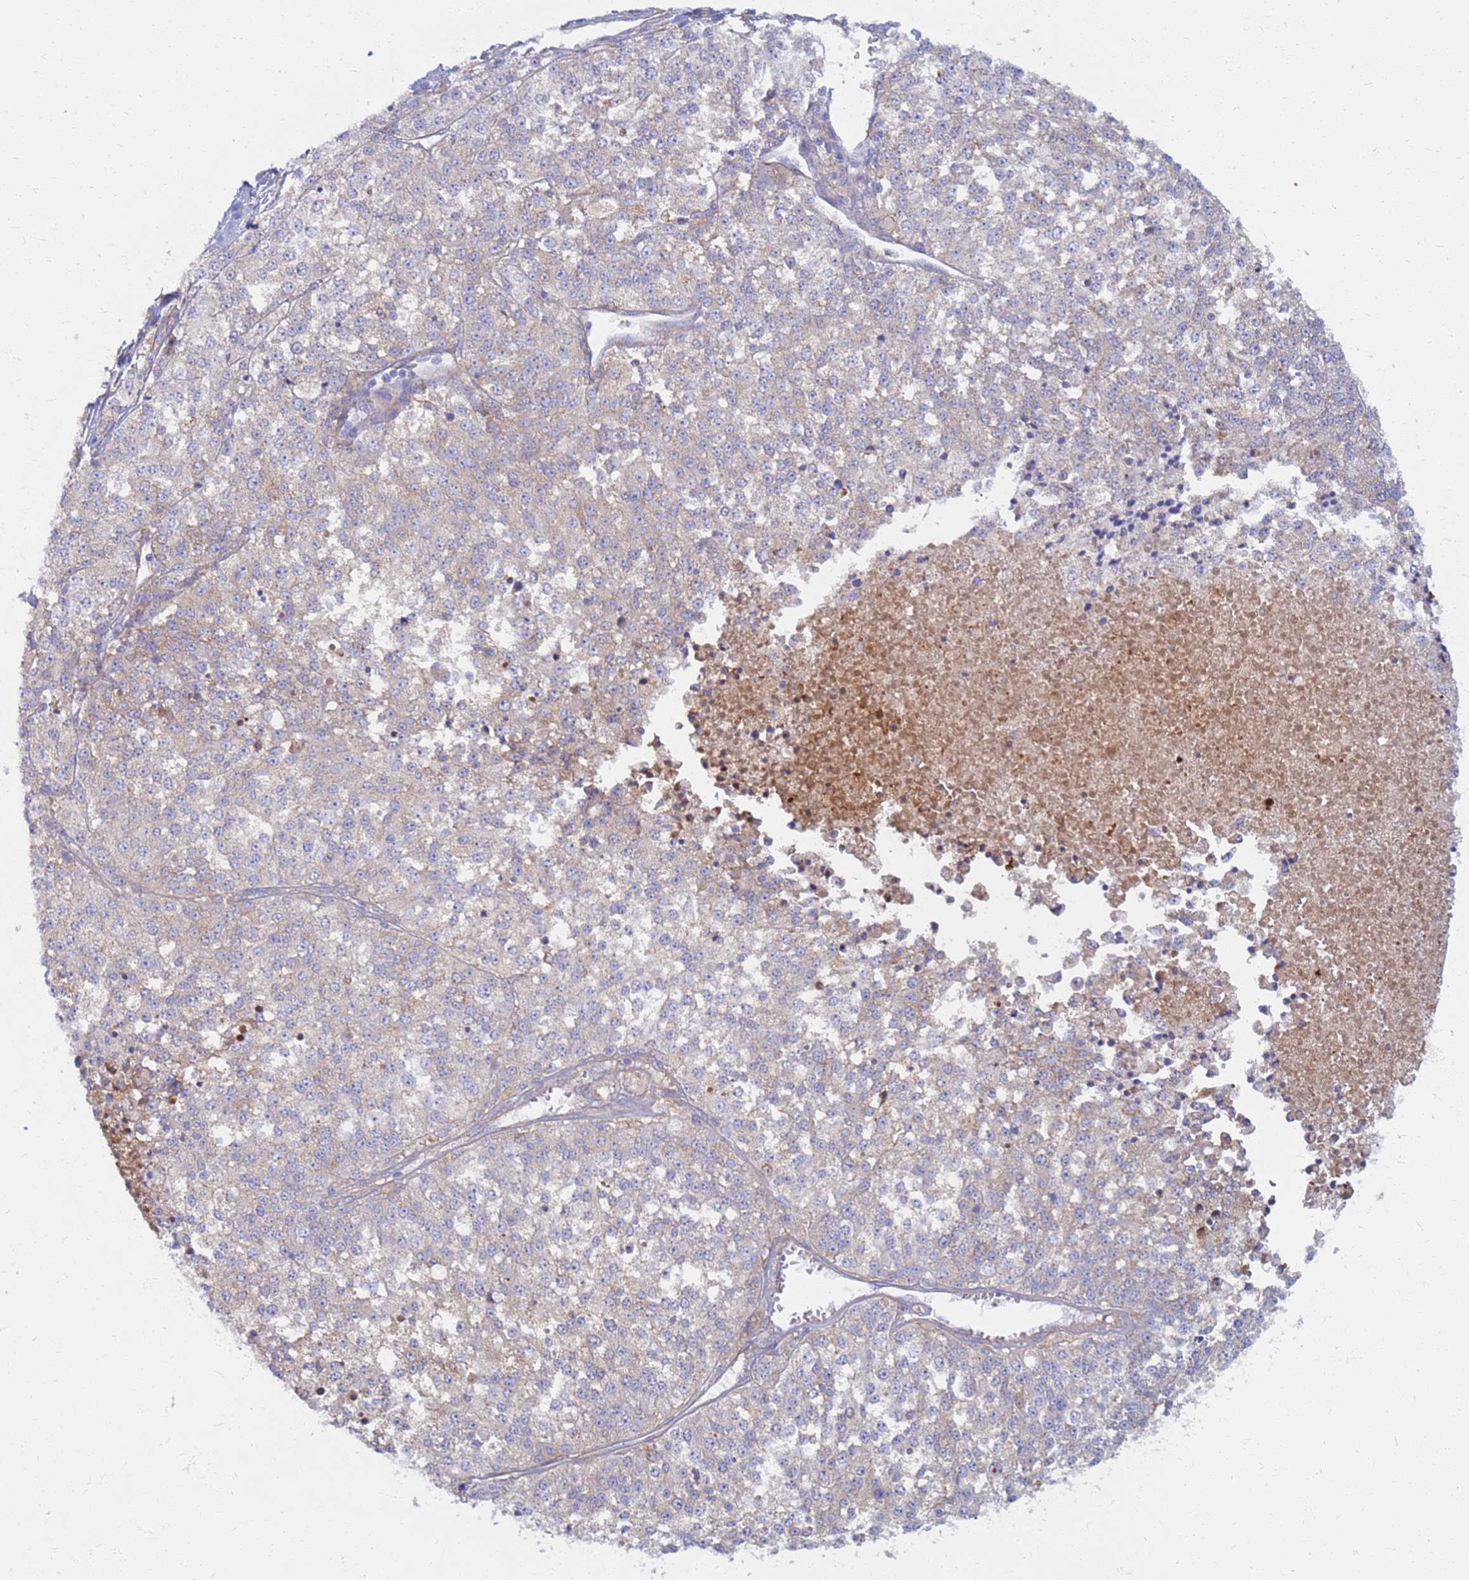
{"staining": {"intensity": "weak", "quantity": "<25%", "location": "cytoplasmic/membranous"}, "tissue": "melanoma", "cell_type": "Tumor cells", "image_type": "cancer", "snomed": [{"axis": "morphology", "description": "Malignant melanoma, NOS"}, {"axis": "topography", "description": "Skin"}], "caption": "Tumor cells are negative for protein expression in human malignant melanoma. (IHC, brightfield microscopy, high magnification).", "gene": "EEA1", "patient": {"sex": "female", "age": 64}}